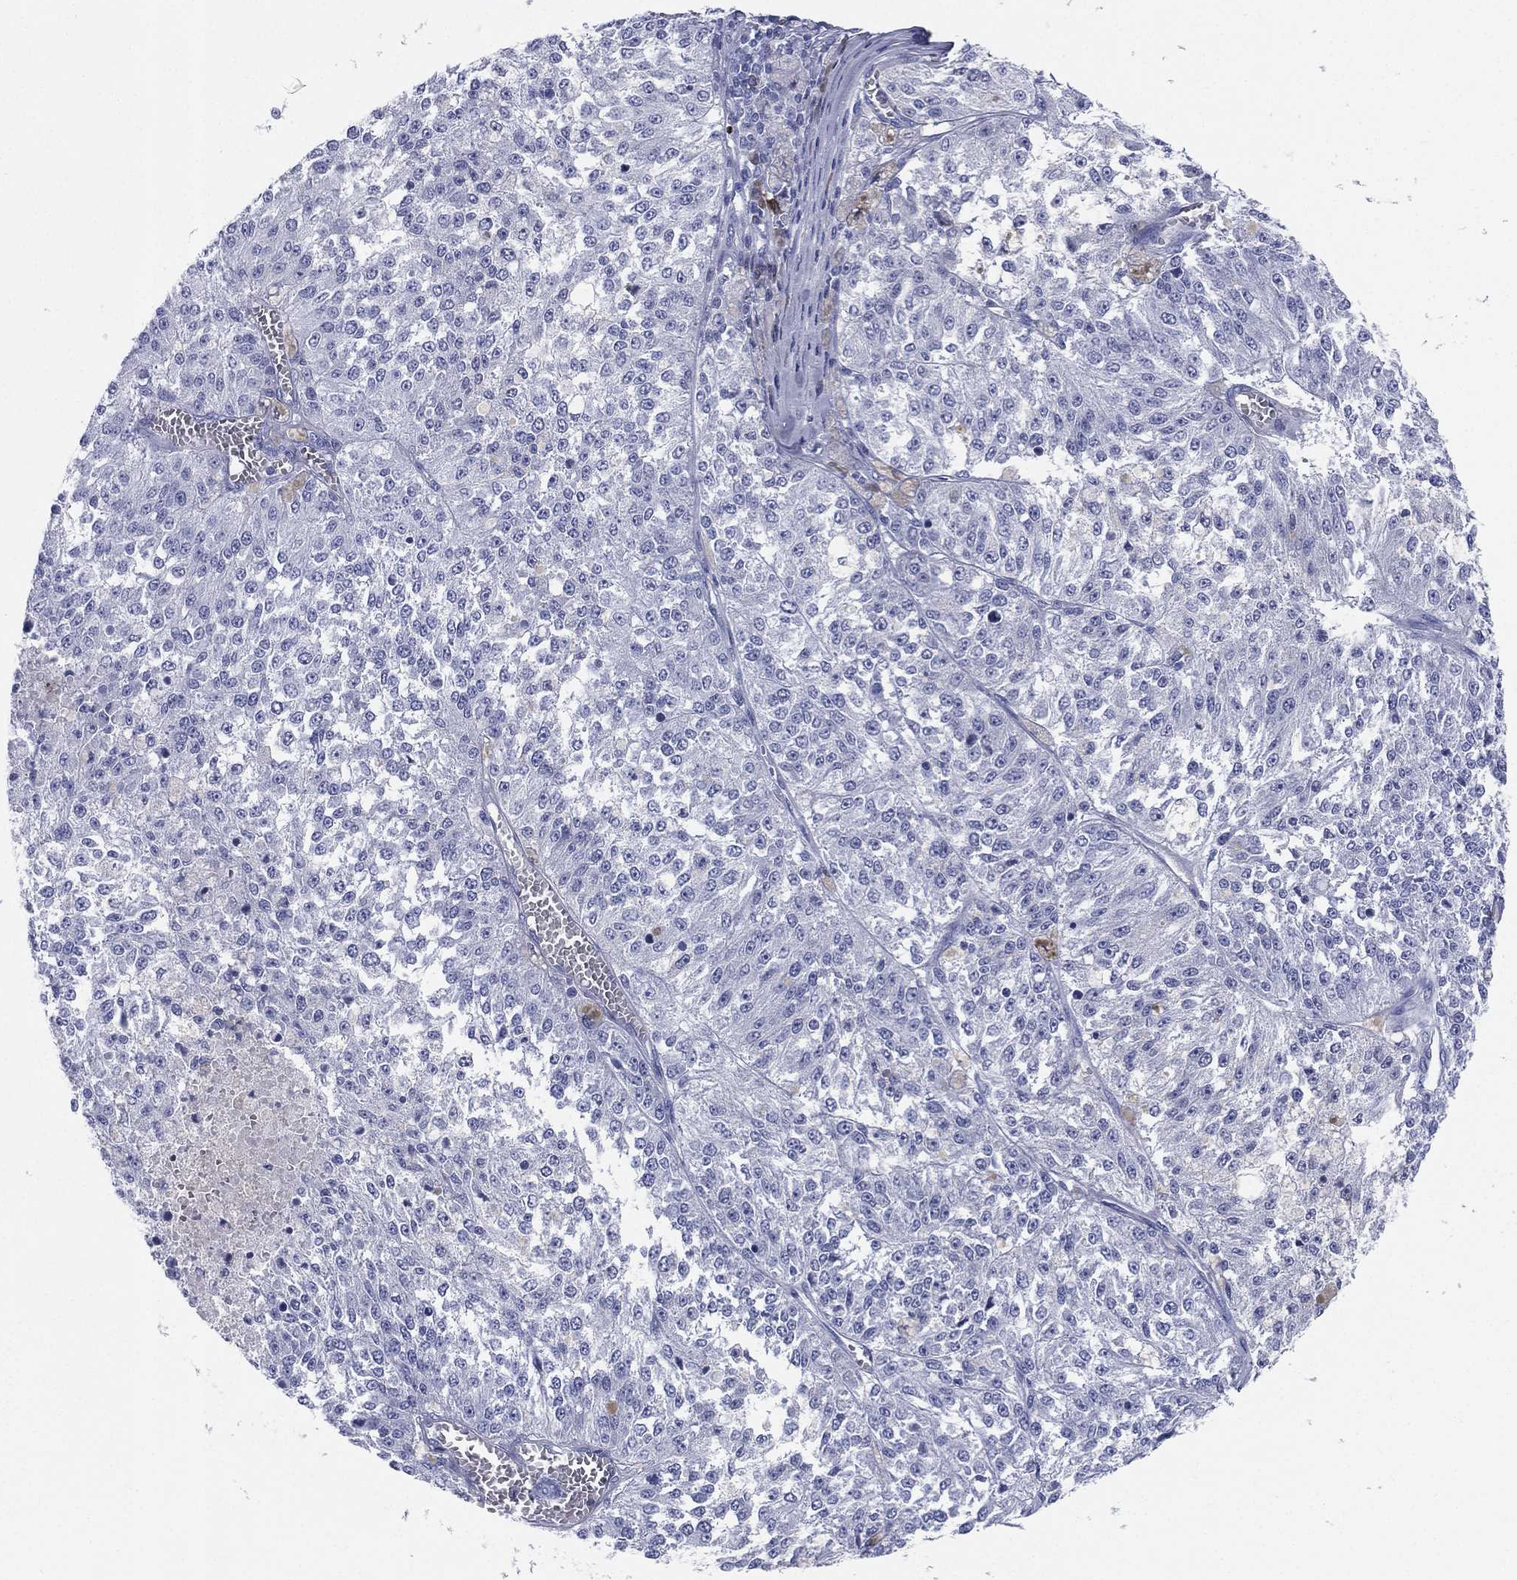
{"staining": {"intensity": "negative", "quantity": "none", "location": "none"}, "tissue": "melanoma", "cell_type": "Tumor cells", "image_type": "cancer", "snomed": [{"axis": "morphology", "description": "Malignant melanoma, Metastatic site"}, {"axis": "topography", "description": "Lymph node"}], "caption": "The image shows no significant expression in tumor cells of melanoma. (Immunohistochemistry, brightfield microscopy, high magnification).", "gene": "CD79A", "patient": {"sex": "female", "age": 64}}